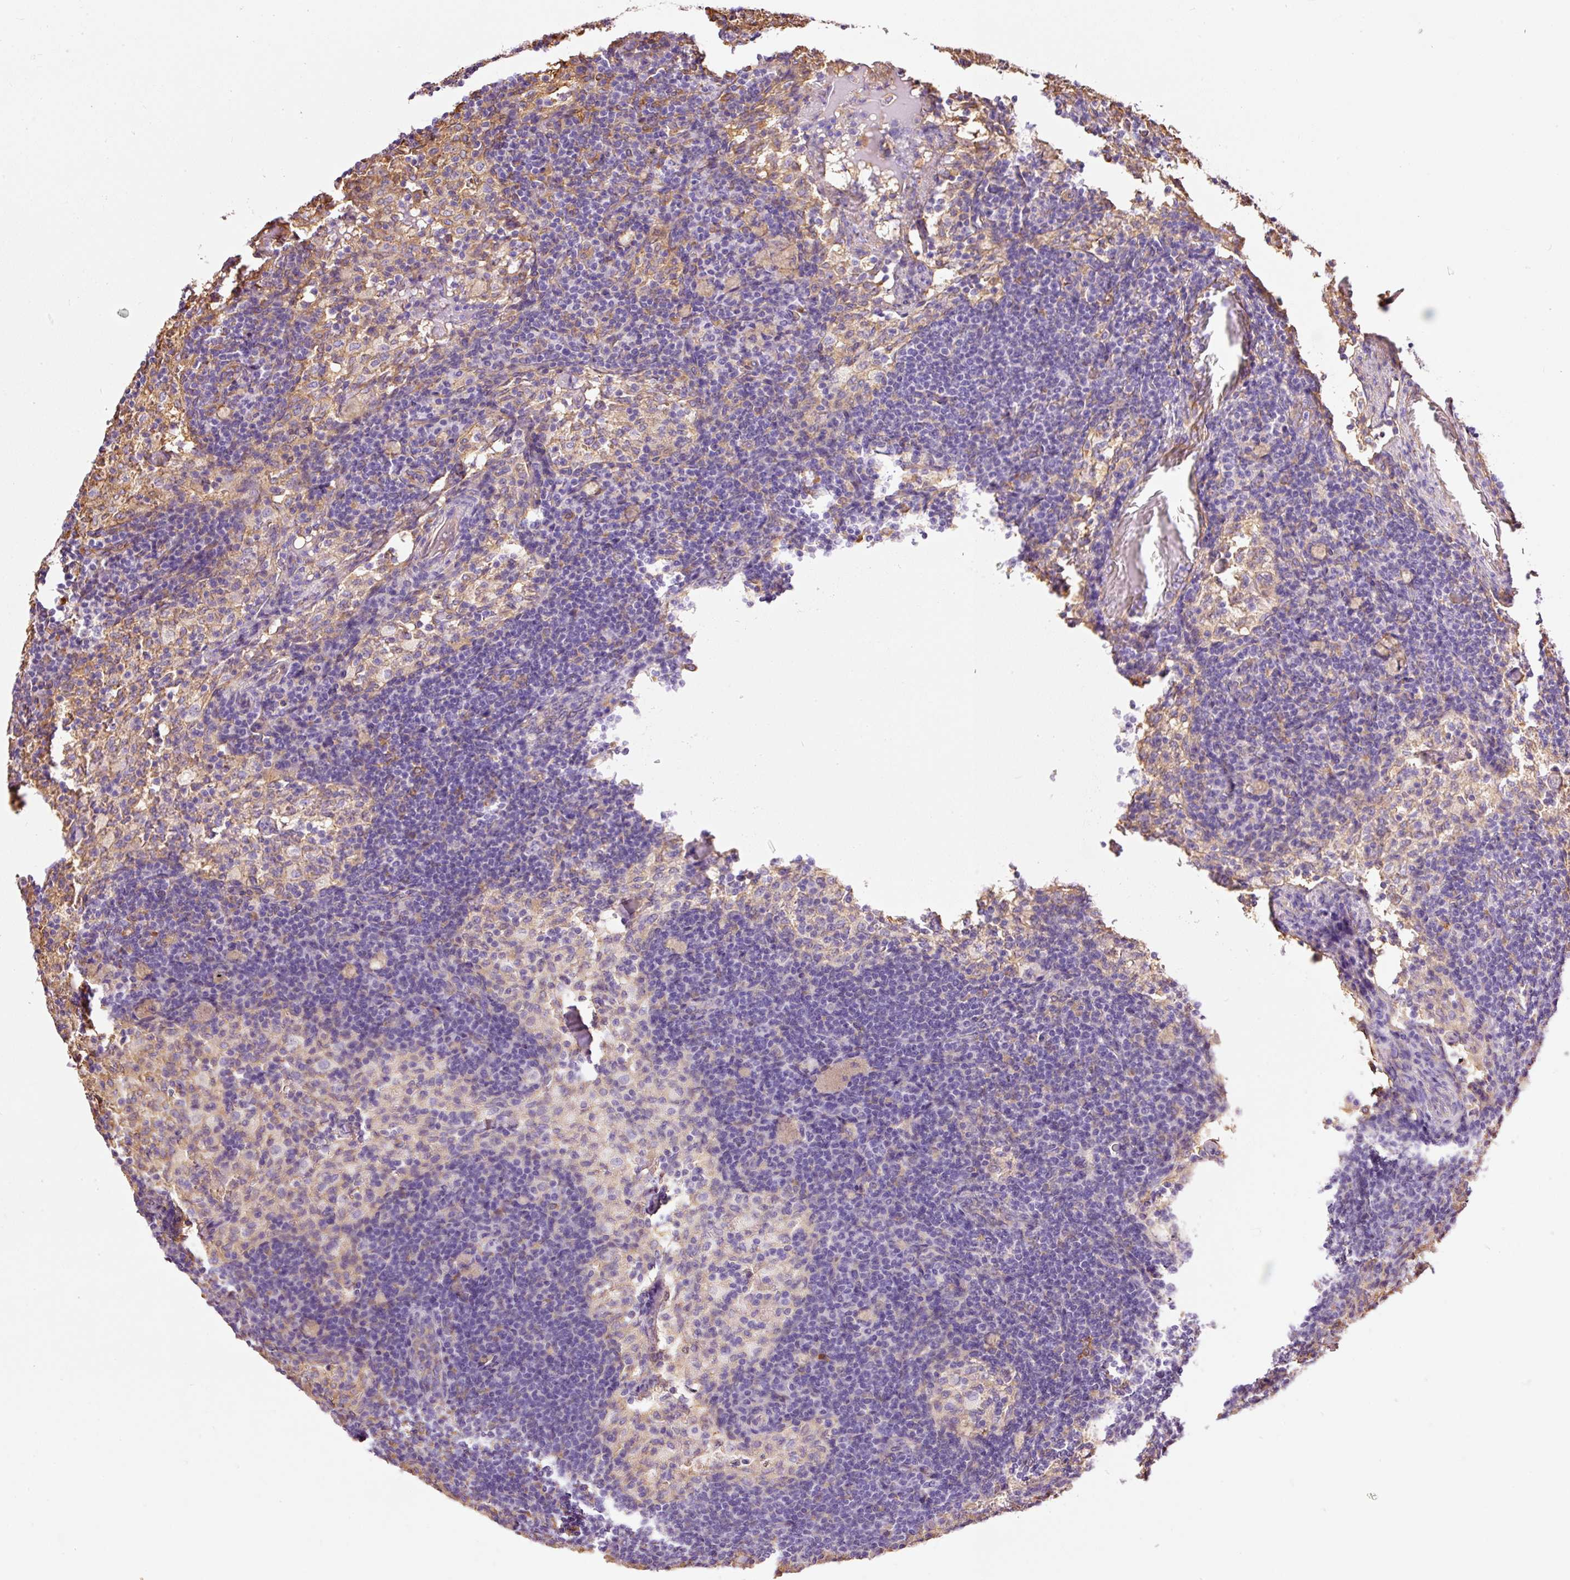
{"staining": {"intensity": "negative", "quantity": "none", "location": "none"}, "tissue": "lymph node", "cell_type": "Germinal center cells", "image_type": "normal", "snomed": [{"axis": "morphology", "description": "Normal tissue, NOS"}, {"axis": "topography", "description": "Lymph node"}], "caption": "Immunohistochemistry (IHC) histopathology image of unremarkable human lymph node stained for a protein (brown), which displays no positivity in germinal center cells.", "gene": "ENSG00000249624", "patient": {"sex": "male", "age": 49}}